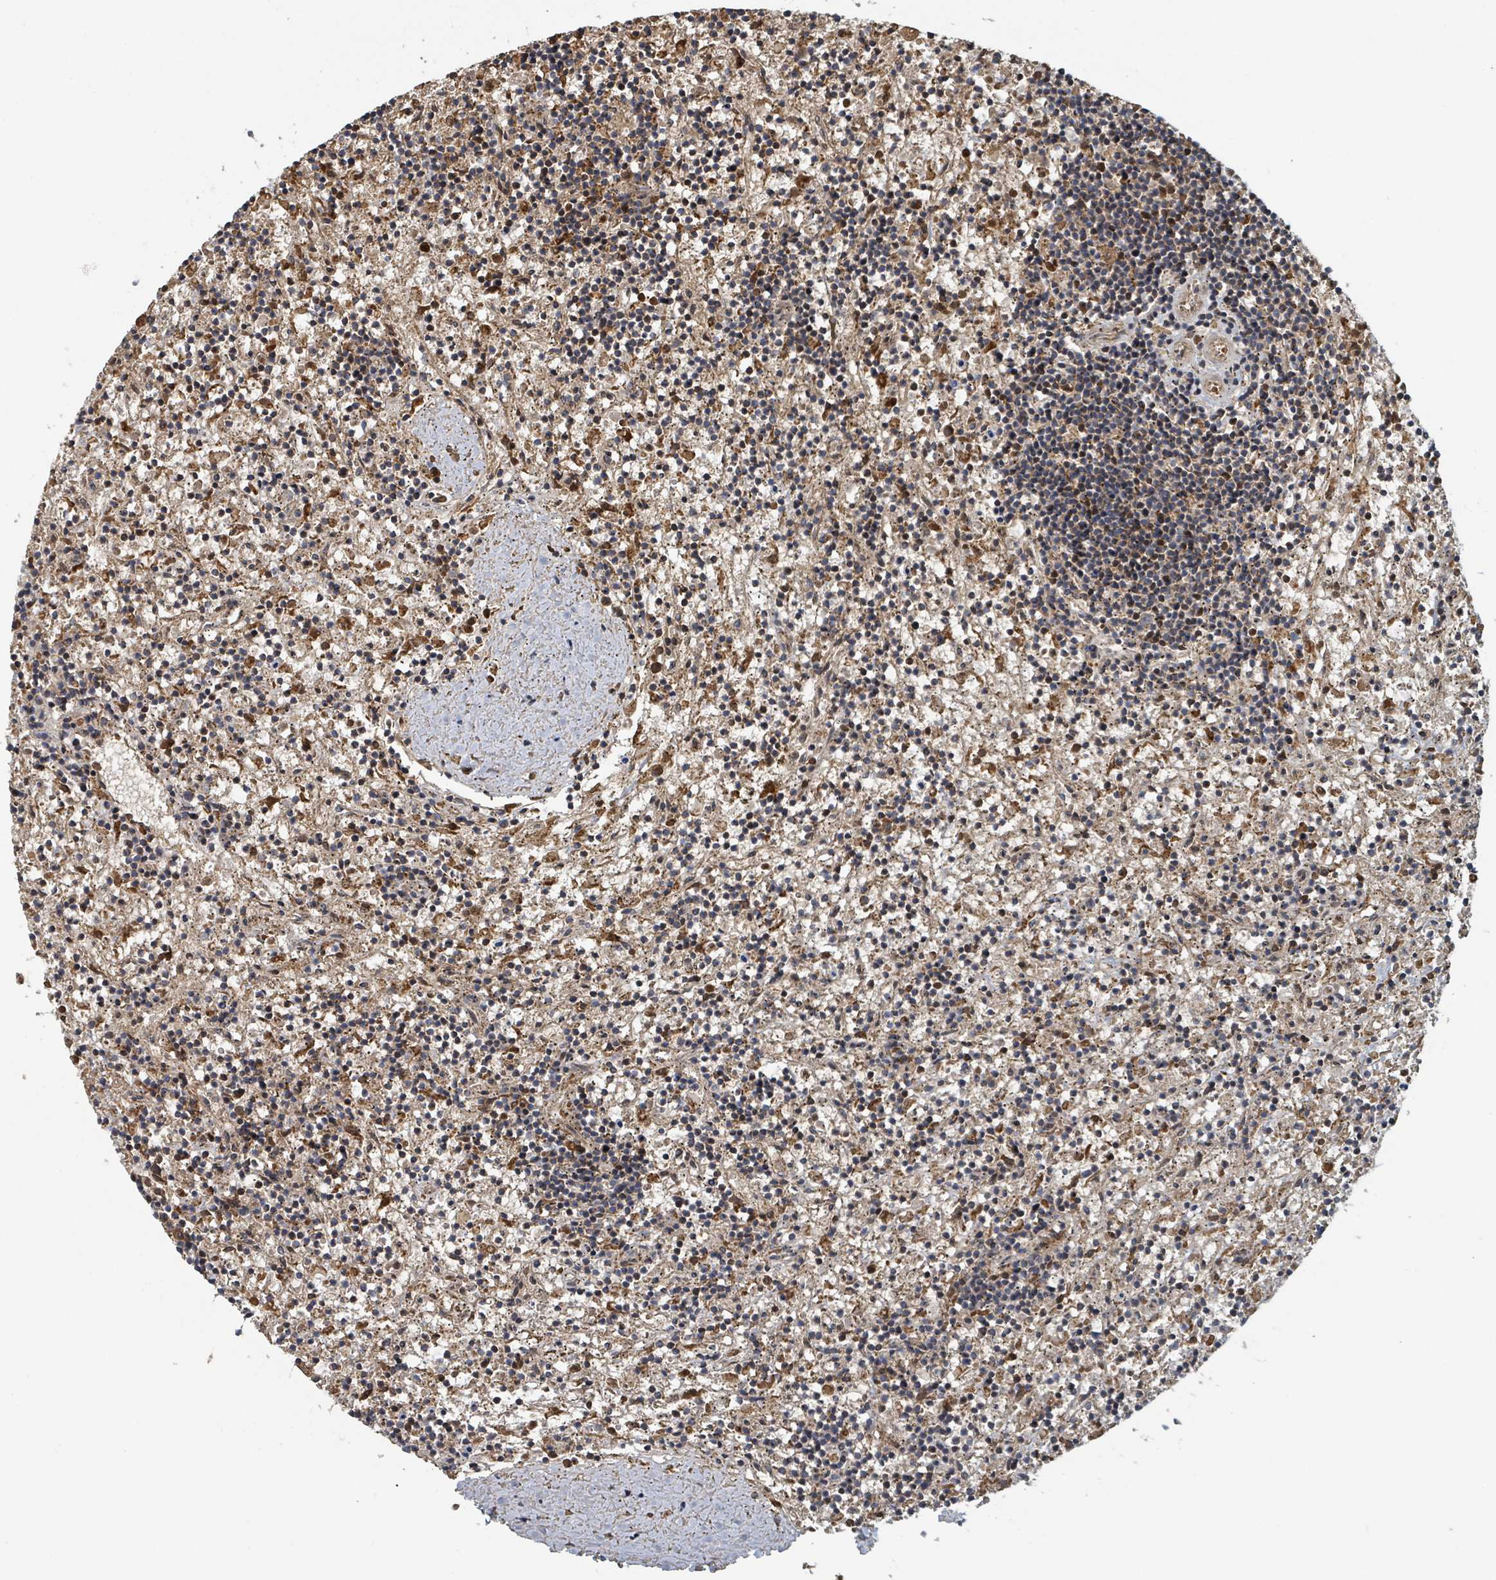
{"staining": {"intensity": "weak", "quantity": "25%-75%", "location": "cytoplasmic/membranous"}, "tissue": "lymphoma", "cell_type": "Tumor cells", "image_type": "cancer", "snomed": [{"axis": "morphology", "description": "Malignant lymphoma, non-Hodgkin's type, Low grade"}, {"axis": "topography", "description": "Spleen"}], "caption": "Brown immunohistochemical staining in human lymphoma reveals weak cytoplasmic/membranous staining in about 25%-75% of tumor cells.", "gene": "HIVEP1", "patient": {"sex": "male", "age": 76}}